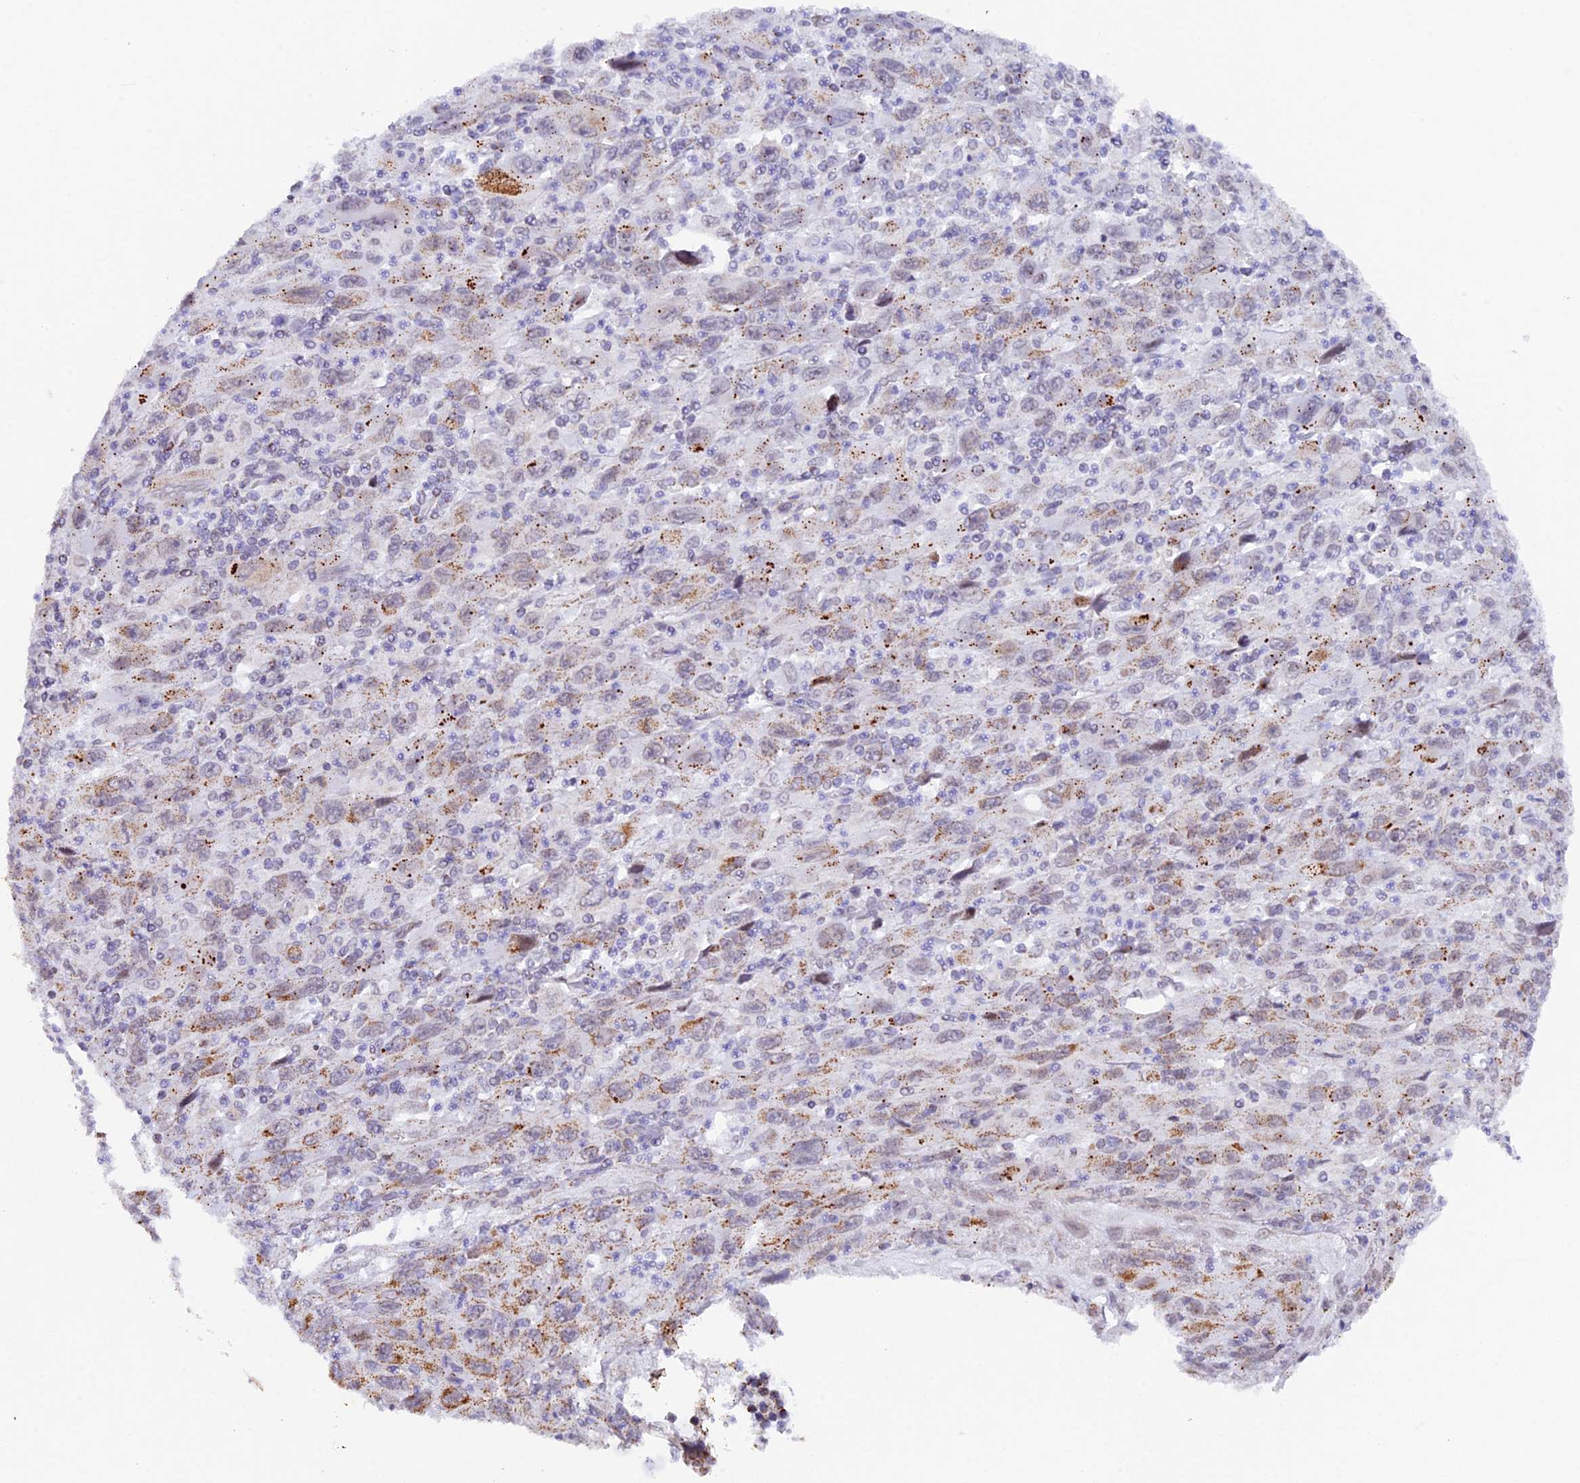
{"staining": {"intensity": "moderate", "quantity": ">75%", "location": "cytoplasmic/membranous"}, "tissue": "melanoma", "cell_type": "Tumor cells", "image_type": "cancer", "snomed": [{"axis": "morphology", "description": "Malignant melanoma, Metastatic site"}, {"axis": "topography", "description": "Skin"}], "caption": "An IHC image of neoplastic tissue is shown. Protein staining in brown highlights moderate cytoplasmic/membranous positivity in melanoma within tumor cells. The protein of interest is stained brown, and the nuclei are stained in blue (DAB (3,3'-diaminobenzidine) IHC with brightfield microscopy, high magnification).", "gene": "TFAM", "patient": {"sex": "female", "age": 56}}